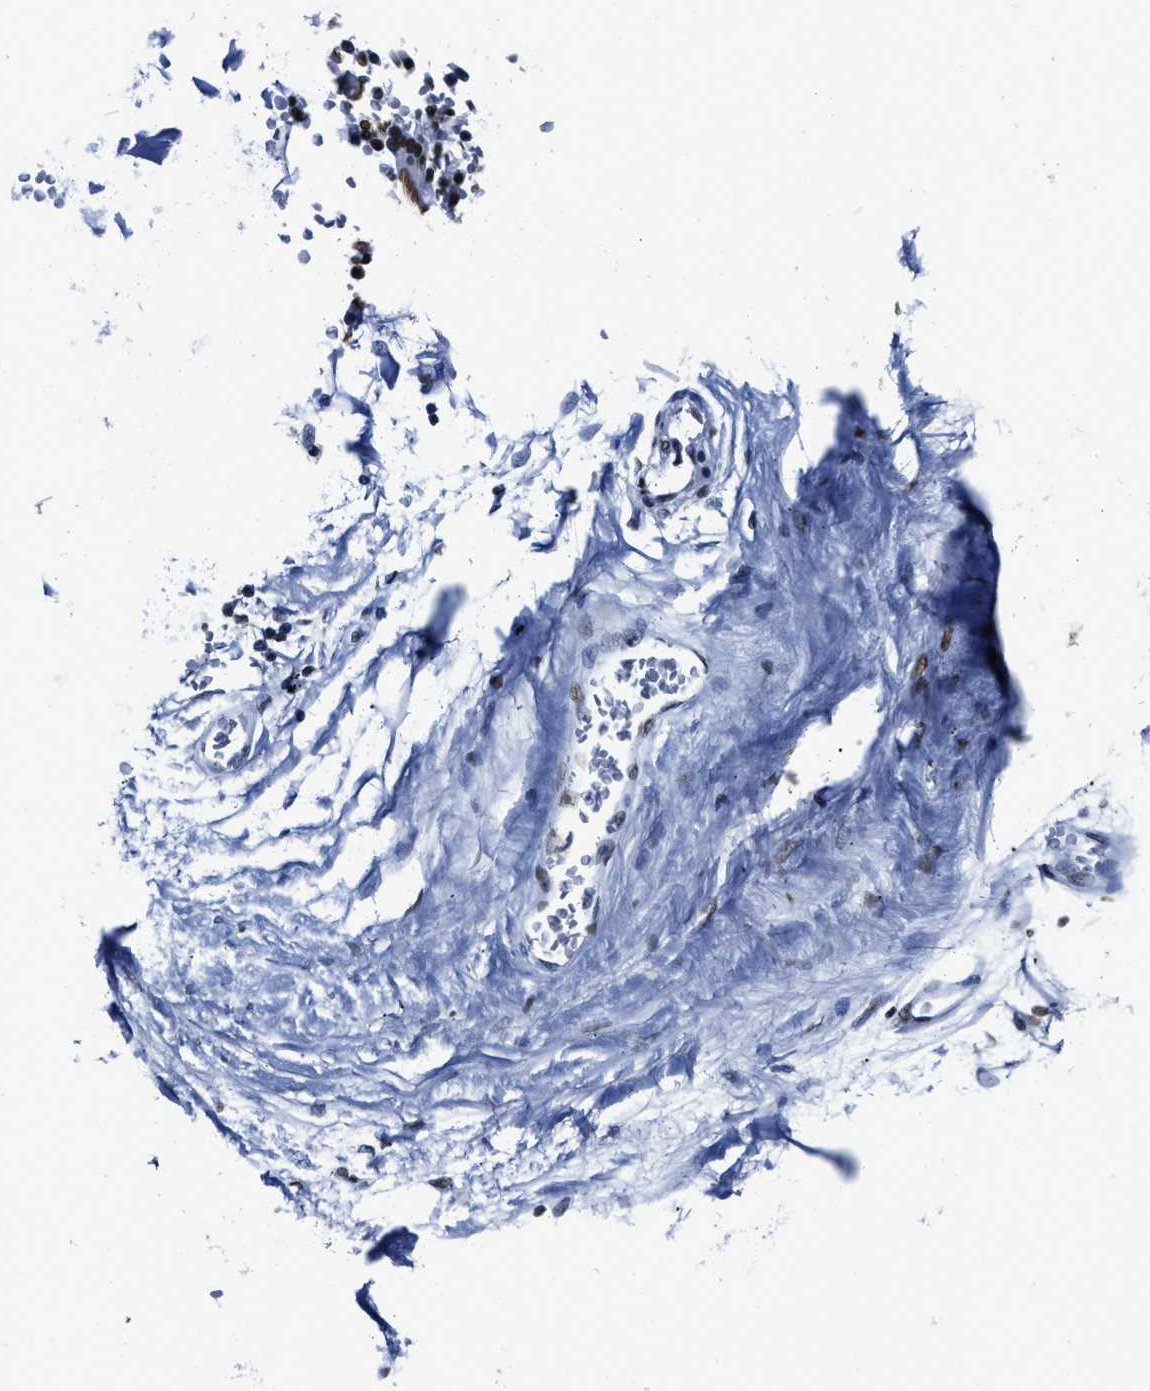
{"staining": {"intensity": "moderate", "quantity": ">75%", "location": "nuclear"}, "tissue": "adipose tissue", "cell_type": "Adipocytes", "image_type": "normal", "snomed": [{"axis": "morphology", "description": "Normal tissue, NOS"}, {"axis": "topography", "description": "Cartilage tissue"}, {"axis": "topography", "description": "Lung"}], "caption": "DAB immunohistochemical staining of normal adipose tissue exhibits moderate nuclear protein expression in approximately >75% of adipocytes. (Stains: DAB (3,3'-diaminobenzidine) in brown, nuclei in blue, Microscopy: brightfield microscopy at high magnification).", "gene": "SMARCC2", "patient": {"sex": "female", "age": 77}}